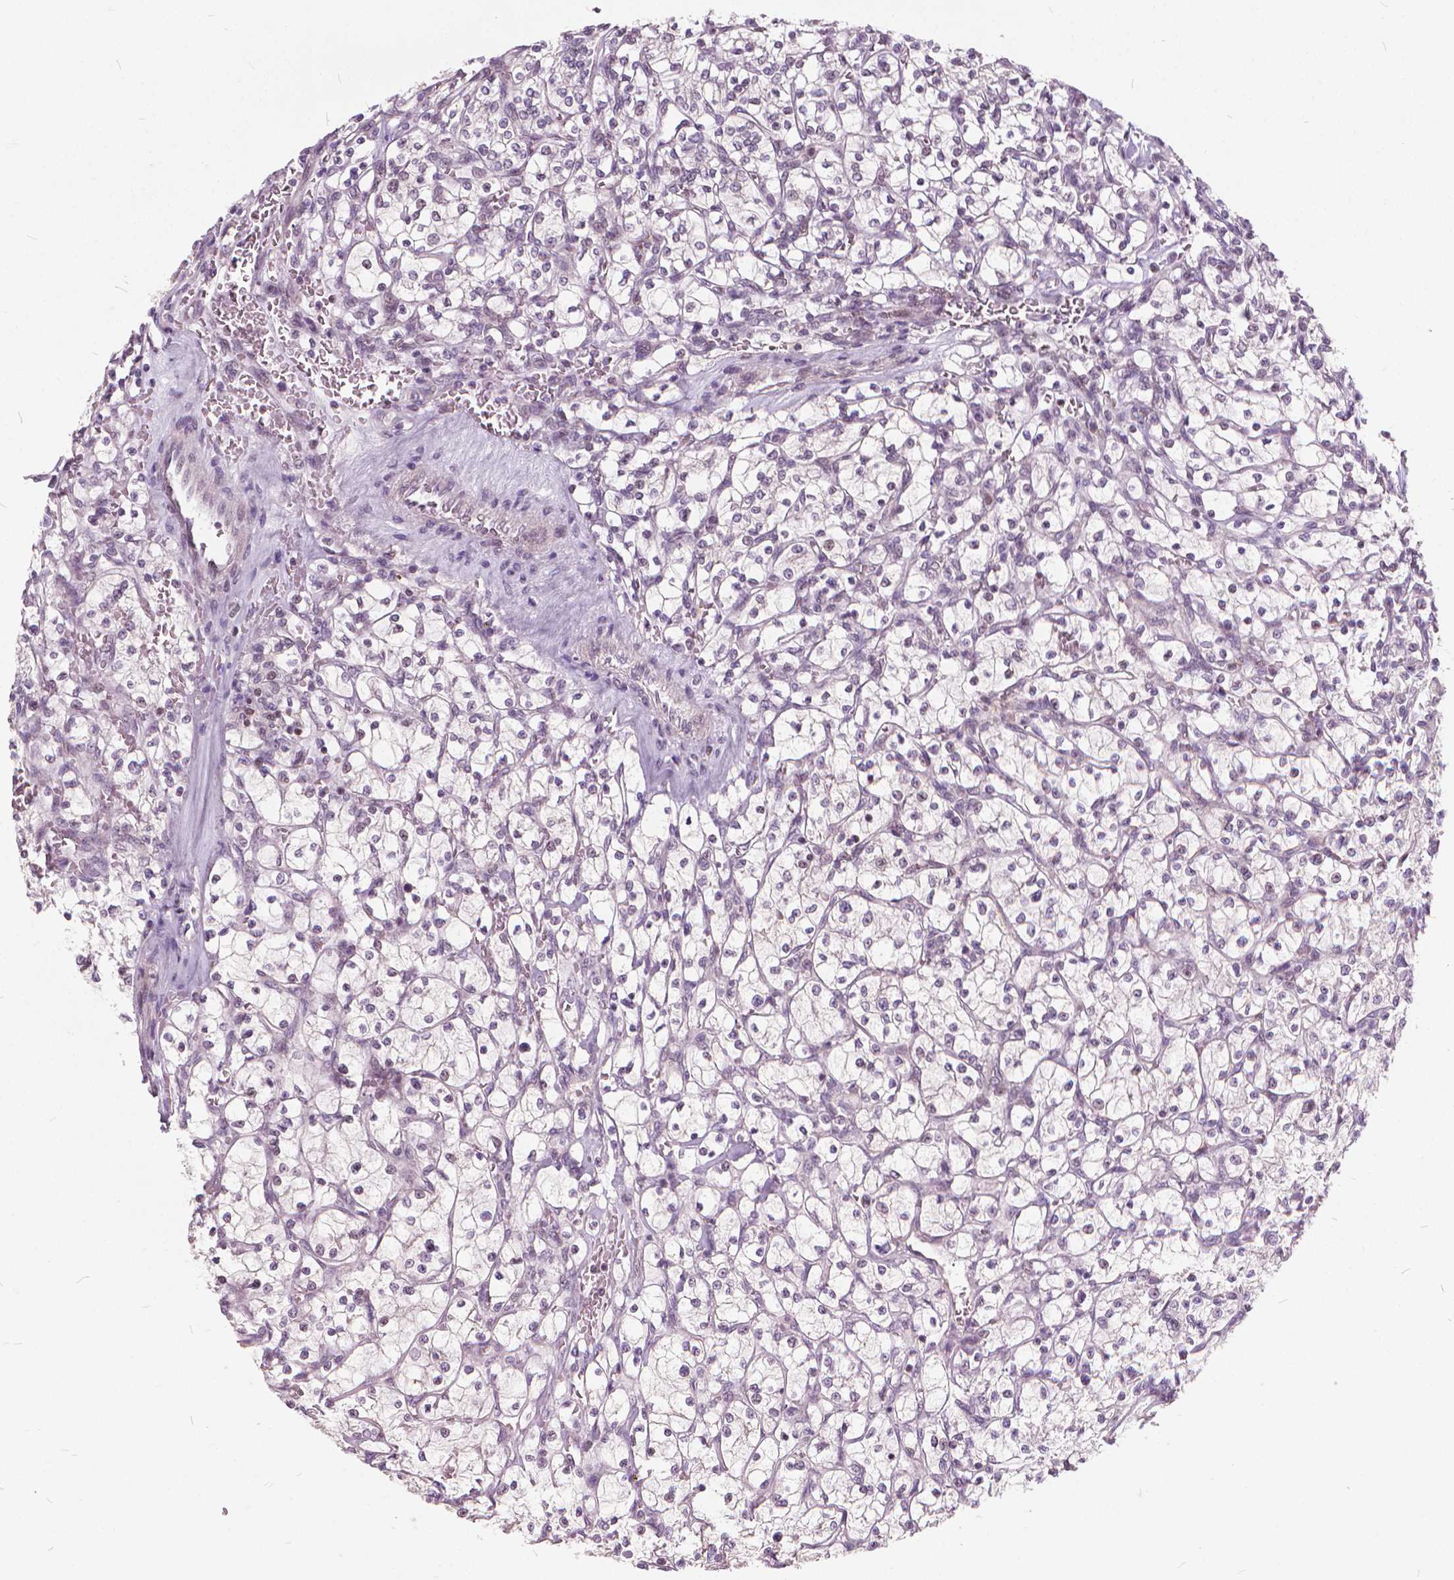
{"staining": {"intensity": "weak", "quantity": "<25%", "location": "cytoplasmic/membranous,nuclear"}, "tissue": "renal cancer", "cell_type": "Tumor cells", "image_type": "cancer", "snomed": [{"axis": "morphology", "description": "Adenocarcinoma, NOS"}, {"axis": "topography", "description": "Kidney"}], "caption": "Immunohistochemistry (IHC) photomicrograph of renal cancer (adenocarcinoma) stained for a protein (brown), which displays no positivity in tumor cells.", "gene": "STAT5B", "patient": {"sex": "female", "age": 64}}